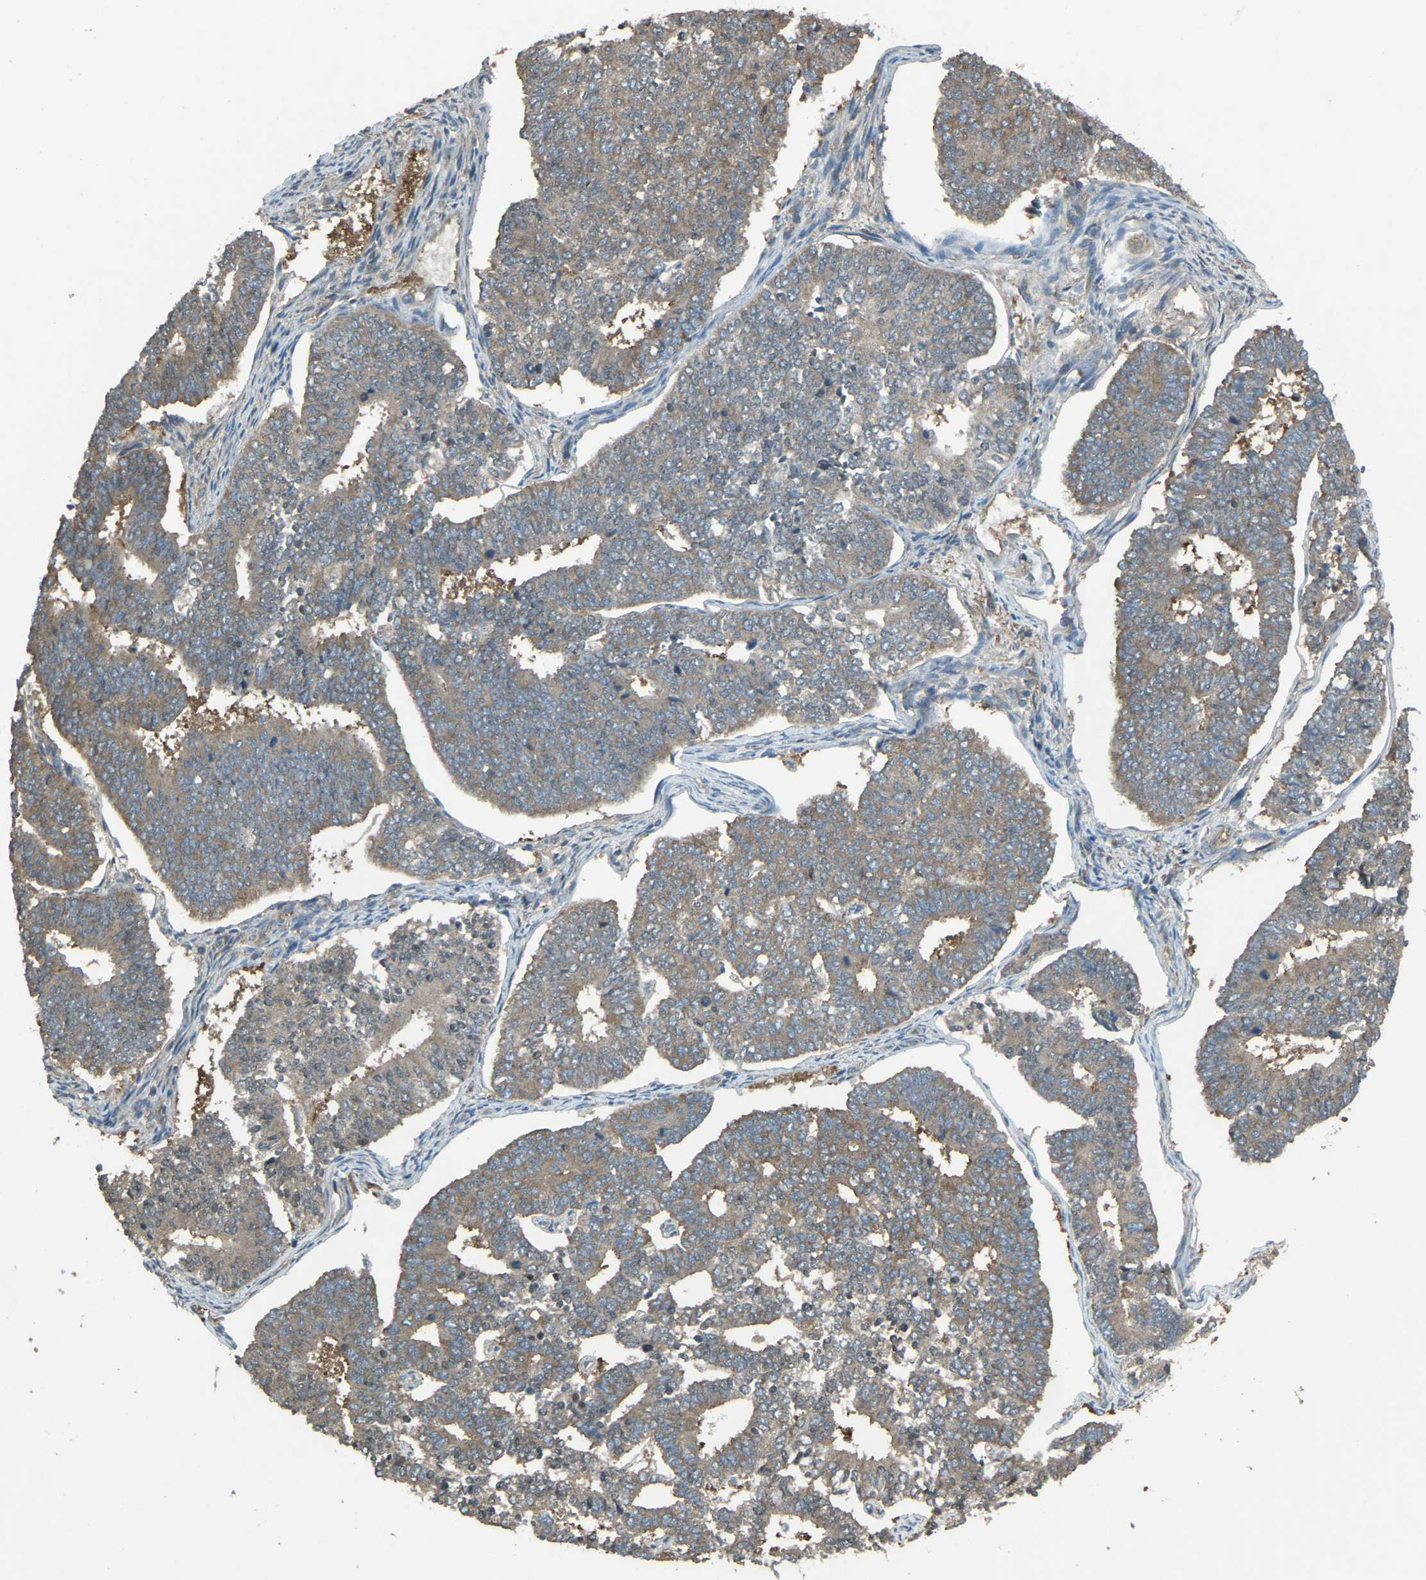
{"staining": {"intensity": "moderate", "quantity": ">75%", "location": "cytoplasmic/membranous"}, "tissue": "endometrial cancer", "cell_type": "Tumor cells", "image_type": "cancer", "snomed": [{"axis": "morphology", "description": "Adenocarcinoma, NOS"}, {"axis": "topography", "description": "Endometrium"}], "caption": "Immunohistochemical staining of human endometrial cancer exhibits medium levels of moderate cytoplasmic/membranous protein expression in about >75% of tumor cells.", "gene": "AIMP1", "patient": {"sex": "female", "age": 70}}